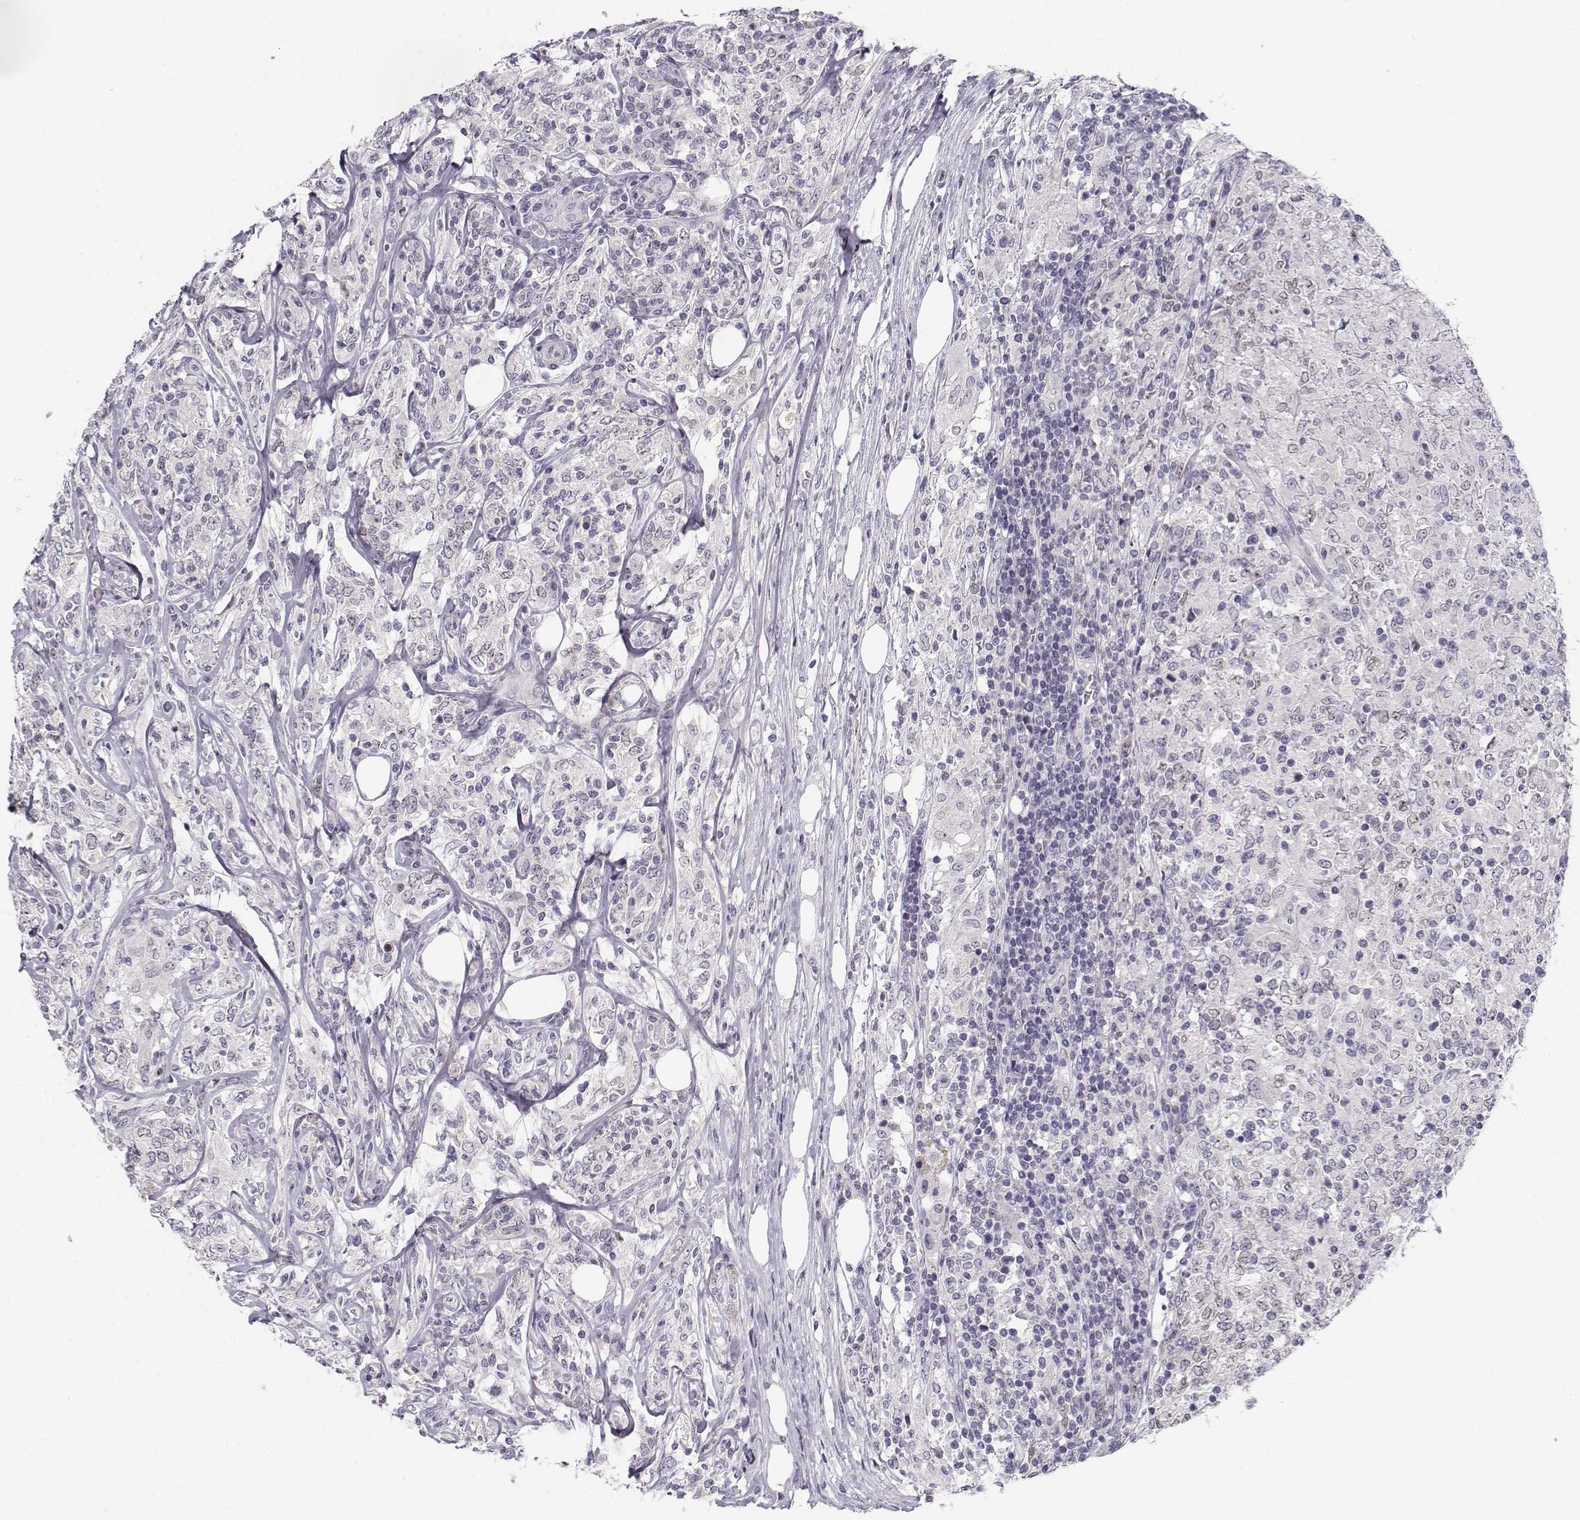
{"staining": {"intensity": "negative", "quantity": "none", "location": "none"}, "tissue": "lymphoma", "cell_type": "Tumor cells", "image_type": "cancer", "snomed": [{"axis": "morphology", "description": "Malignant lymphoma, non-Hodgkin's type, High grade"}, {"axis": "topography", "description": "Lymph node"}], "caption": "This is an immunohistochemistry image of human lymphoma. There is no staining in tumor cells.", "gene": "DDX25", "patient": {"sex": "female", "age": 84}}